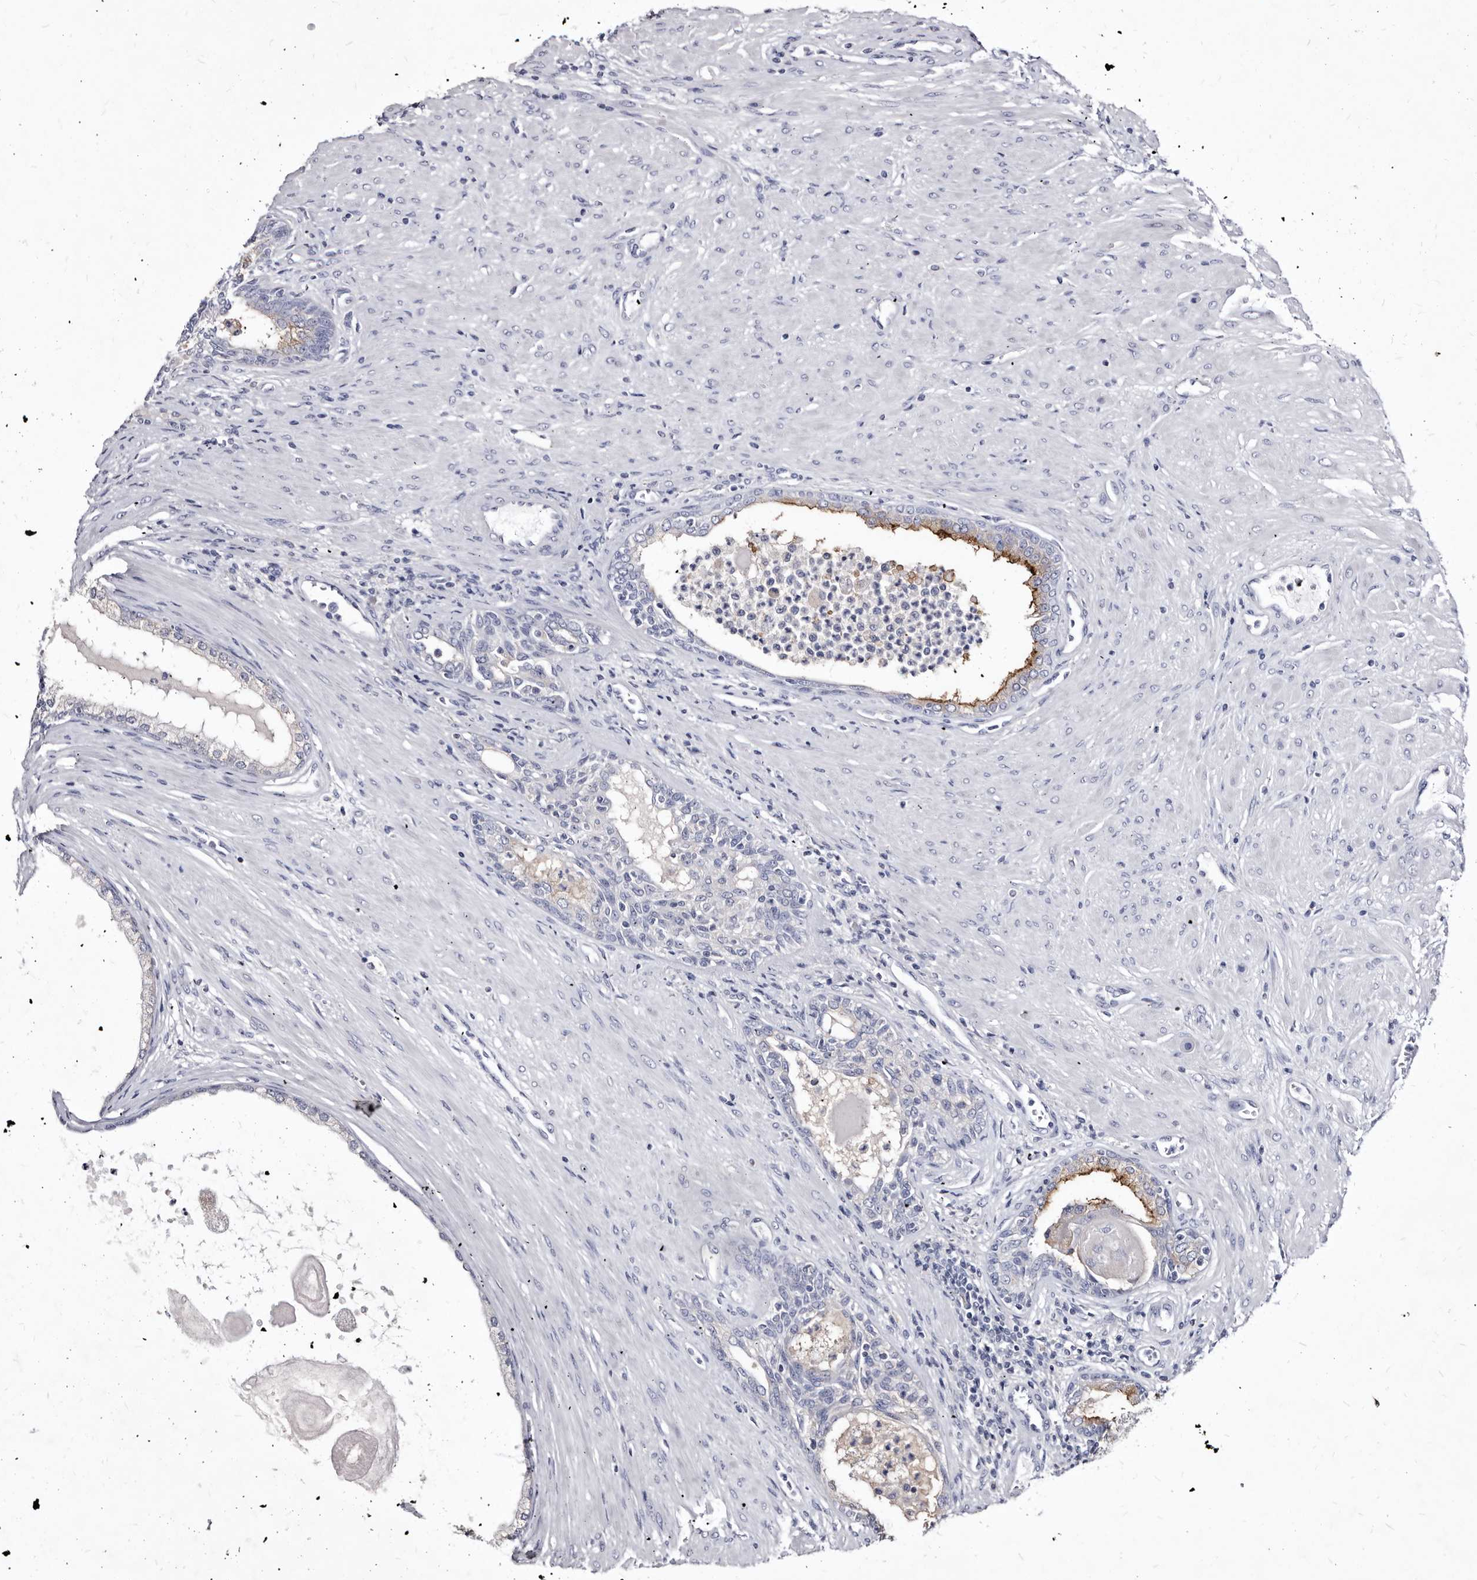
{"staining": {"intensity": "moderate", "quantity": "<25%", "location": "cytoplasmic/membranous"}, "tissue": "prostate cancer", "cell_type": "Tumor cells", "image_type": "cancer", "snomed": [{"axis": "morphology", "description": "Normal tissue, NOS"}, {"axis": "morphology", "description": "Adenocarcinoma, Low grade"}, {"axis": "topography", "description": "Prostate"}, {"axis": "topography", "description": "Peripheral nerve tissue"}], "caption": "Protein staining of prostate cancer tissue demonstrates moderate cytoplasmic/membranous positivity in about <25% of tumor cells. (brown staining indicates protein expression, while blue staining denotes nuclei).", "gene": "SLC39A2", "patient": {"sex": "male", "age": 71}}